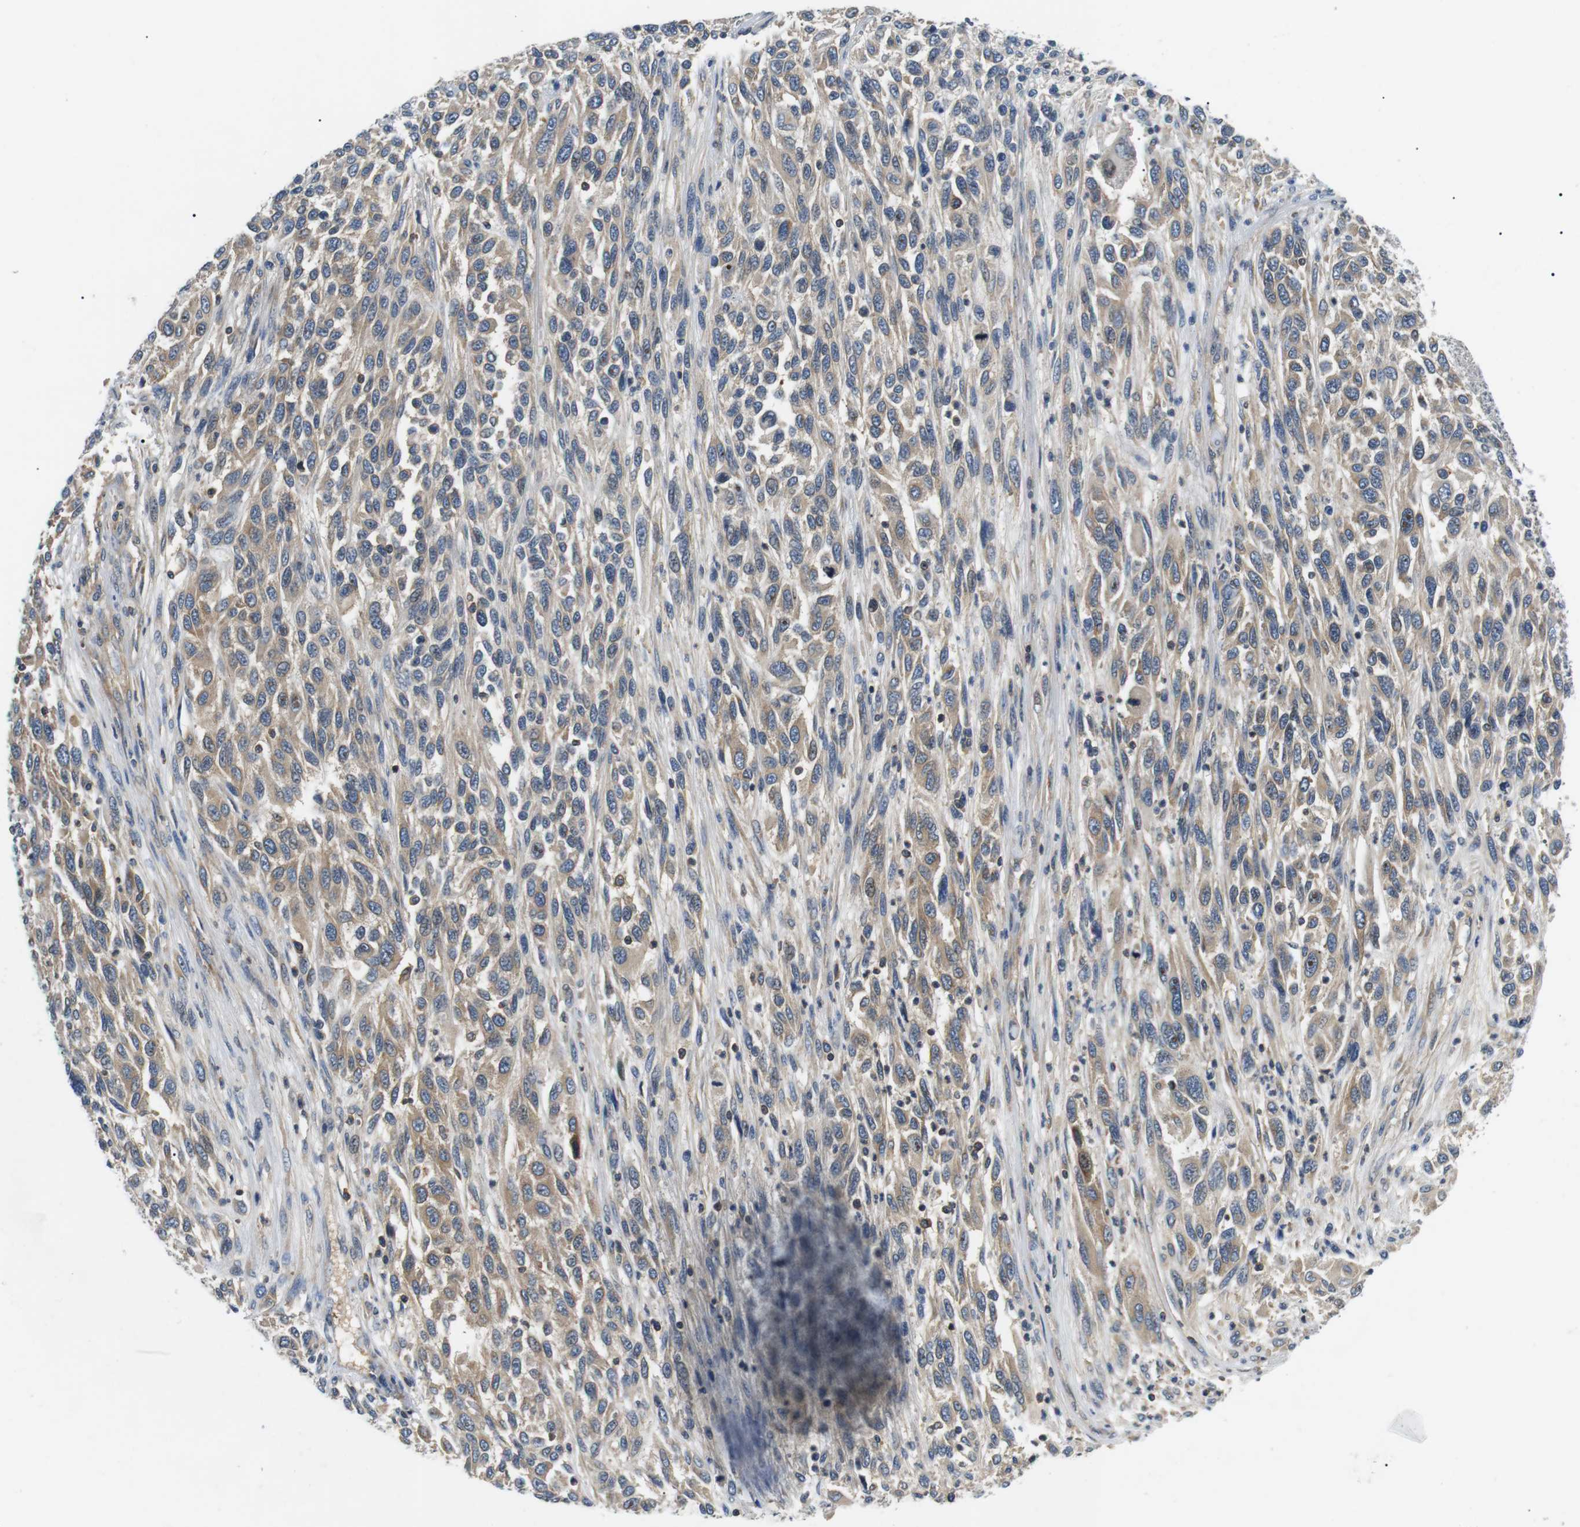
{"staining": {"intensity": "weak", "quantity": ">75%", "location": "cytoplasmic/membranous"}, "tissue": "melanoma", "cell_type": "Tumor cells", "image_type": "cancer", "snomed": [{"axis": "morphology", "description": "Malignant melanoma, Metastatic site"}, {"axis": "topography", "description": "Lymph node"}], "caption": "There is low levels of weak cytoplasmic/membranous positivity in tumor cells of malignant melanoma (metastatic site), as demonstrated by immunohistochemical staining (brown color).", "gene": "DIPK1A", "patient": {"sex": "male", "age": 61}}